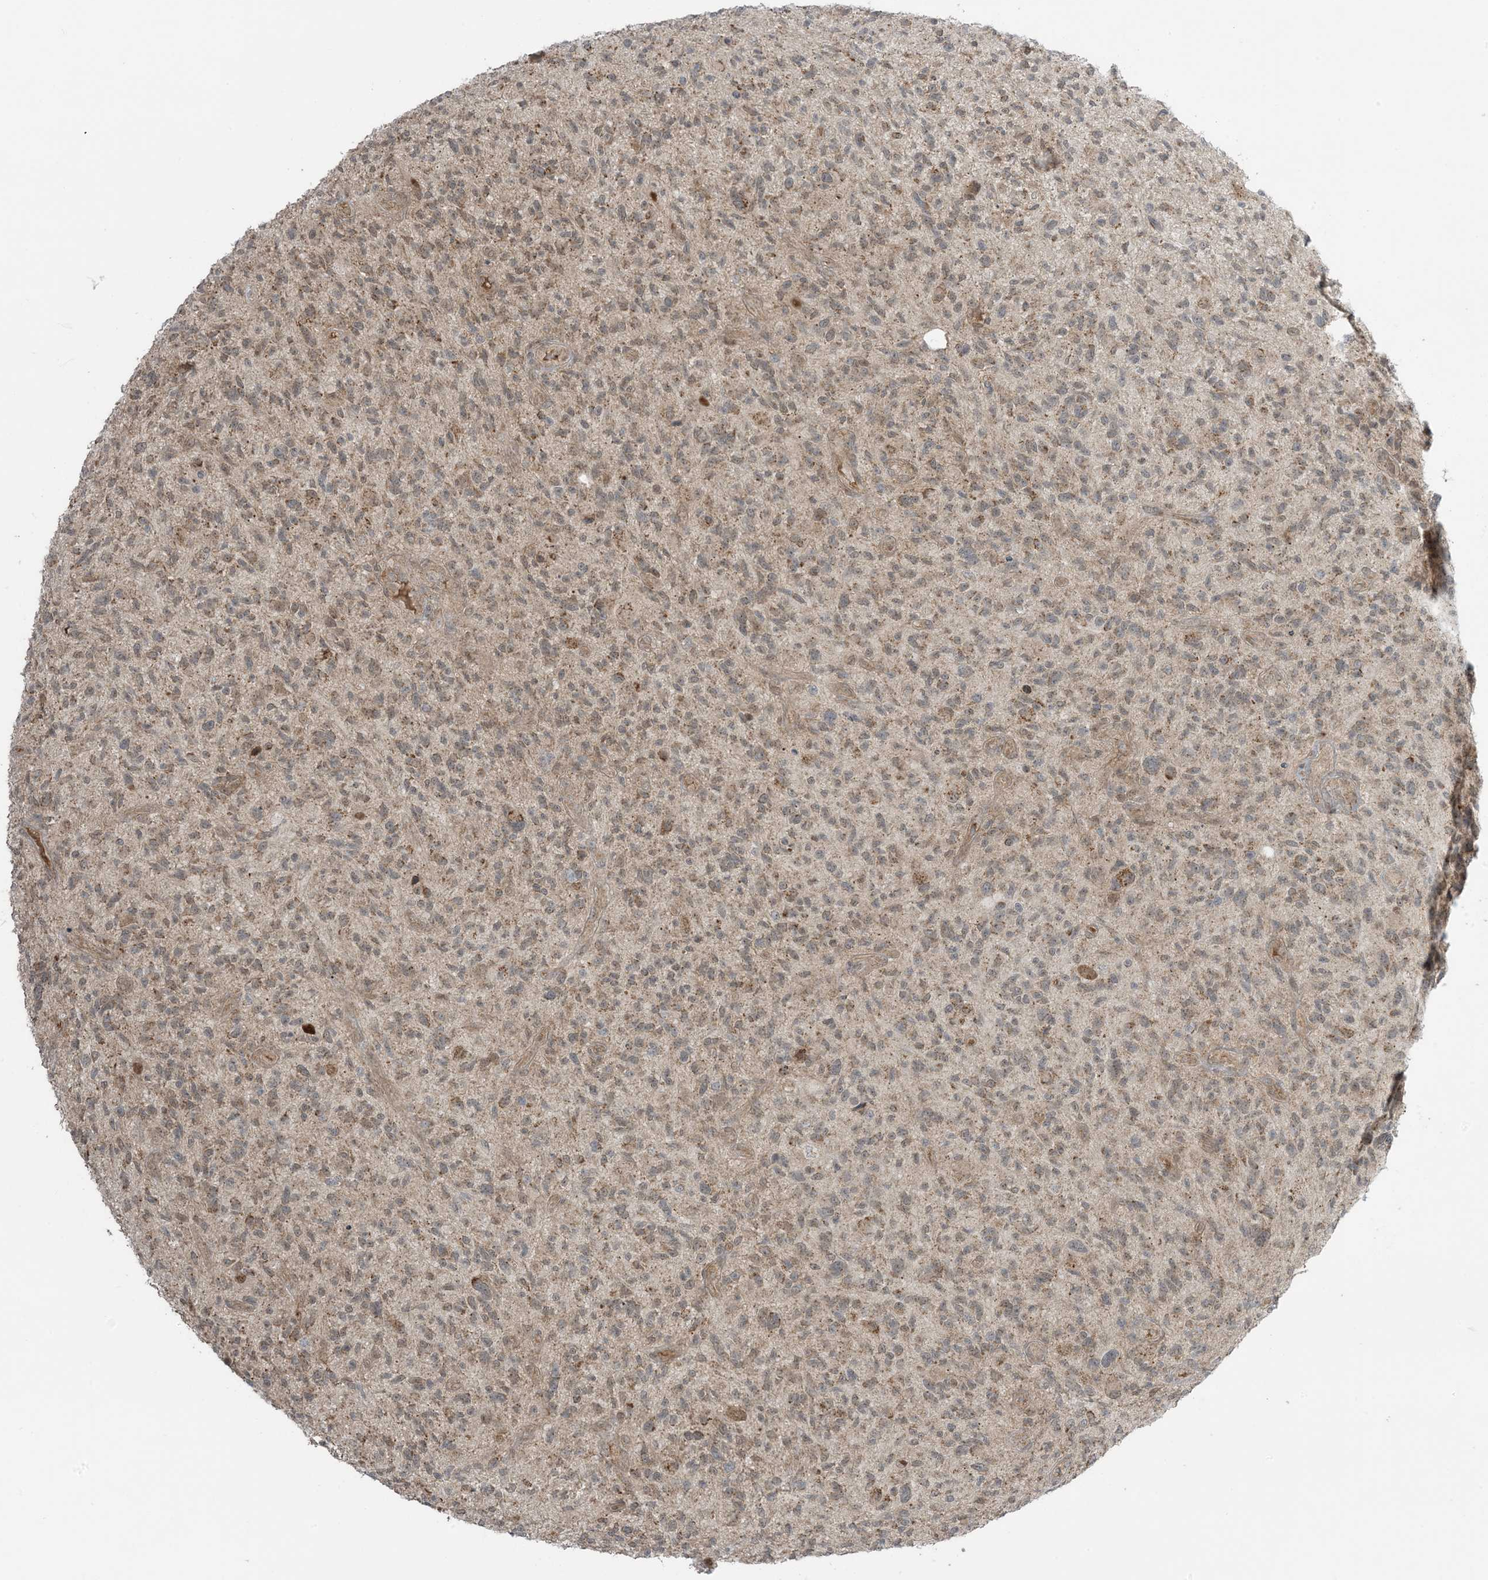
{"staining": {"intensity": "moderate", "quantity": "<25%", "location": "cytoplasmic/membranous"}, "tissue": "glioma", "cell_type": "Tumor cells", "image_type": "cancer", "snomed": [{"axis": "morphology", "description": "Glioma, malignant, High grade"}, {"axis": "topography", "description": "Brain"}], "caption": "Glioma stained with immunohistochemistry displays moderate cytoplasmic/membranous positivity in about <25% of tumor cells. (DAB = brown stain, brightfield microscopy at high magnification).", "gene": "PHLDB2", "patient": {"sex": "male", "age": 47}}